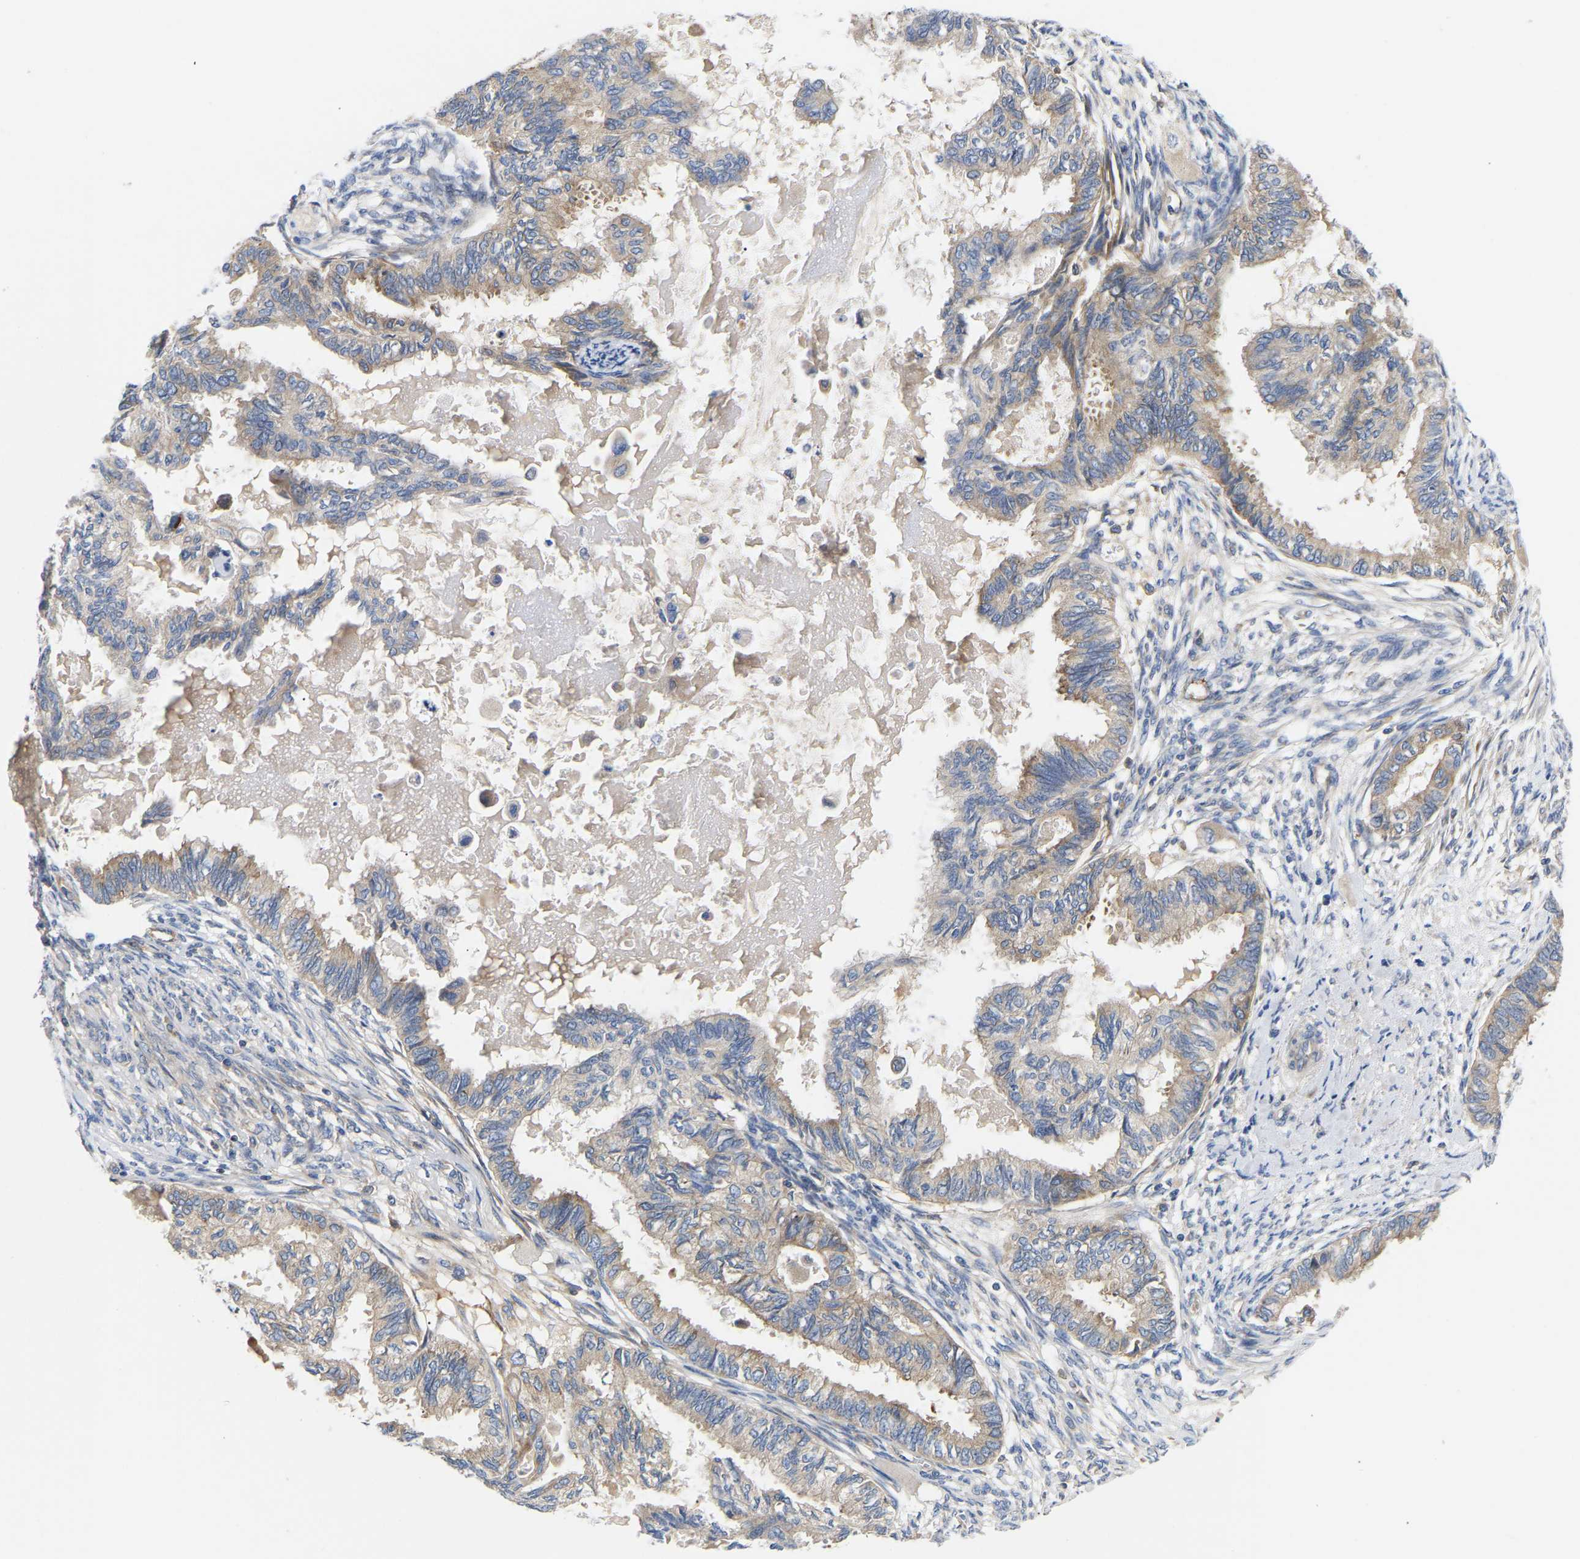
{"staining": {"intensity": "weak", "quantity": "25%-75%", "location": "cytoplasmic/membranous"}, "tissue": "cervical cancer", "cell_type": "Tumor cells", "image_type": "cancer", "snomed": [{"axis": "morphology", "description": "Normal tissue, NOS"}, {"axis": "morphology", "description": "Adenocarcinoma, NOS"}, {"axis": "topography", "description": "Cervix"}, {"axis": "topography", "description": "Endometrium"}], "caption": "Protein staining displays weak cytoplasmic/membranous staining in about 25%-75% of tumor cells in adenocarcinoma (cervical).", "gene": "AIMP2", "patient": {"sex": "female", "age": 86}}